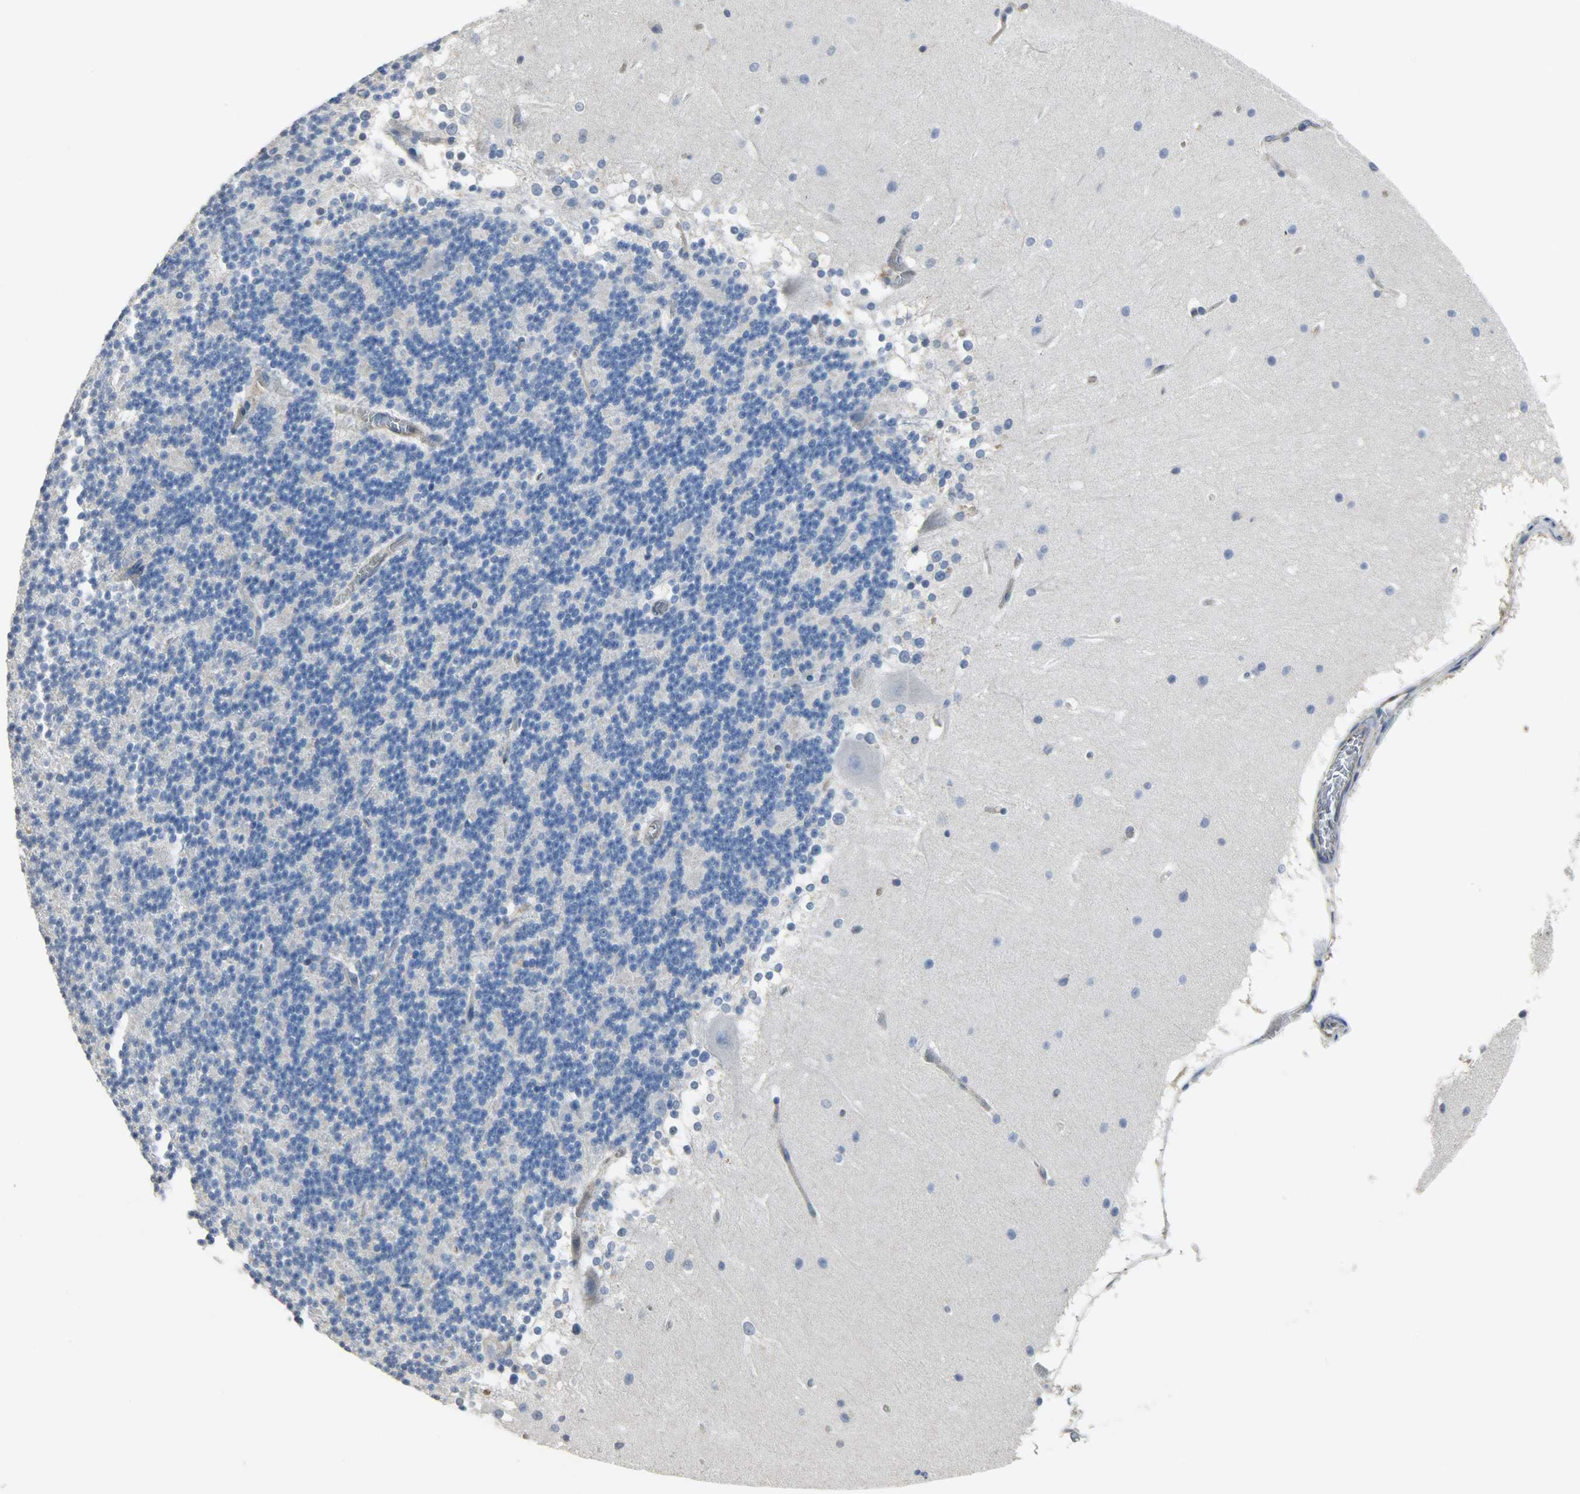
{"staining": {"intensity": "negative", "quantity": "none", "location": "none"}, "tissue": "cerebellum", "cell_type": "Cells in granular layer", "image_type": "normal", "snomed": [{"axis": "morphology", "description": "Normal tissue, NOS"}, {"axis": "topography", "description": "Cerebellum"}], "caption": "The image shows no significant positivity in cells in granular layer of cerebellum. (Brightfield microscopy of DAB immunohistochemistry at high magnification).", "gene": "TRIM21", "patient": {"sex": "female", "age": 19}}